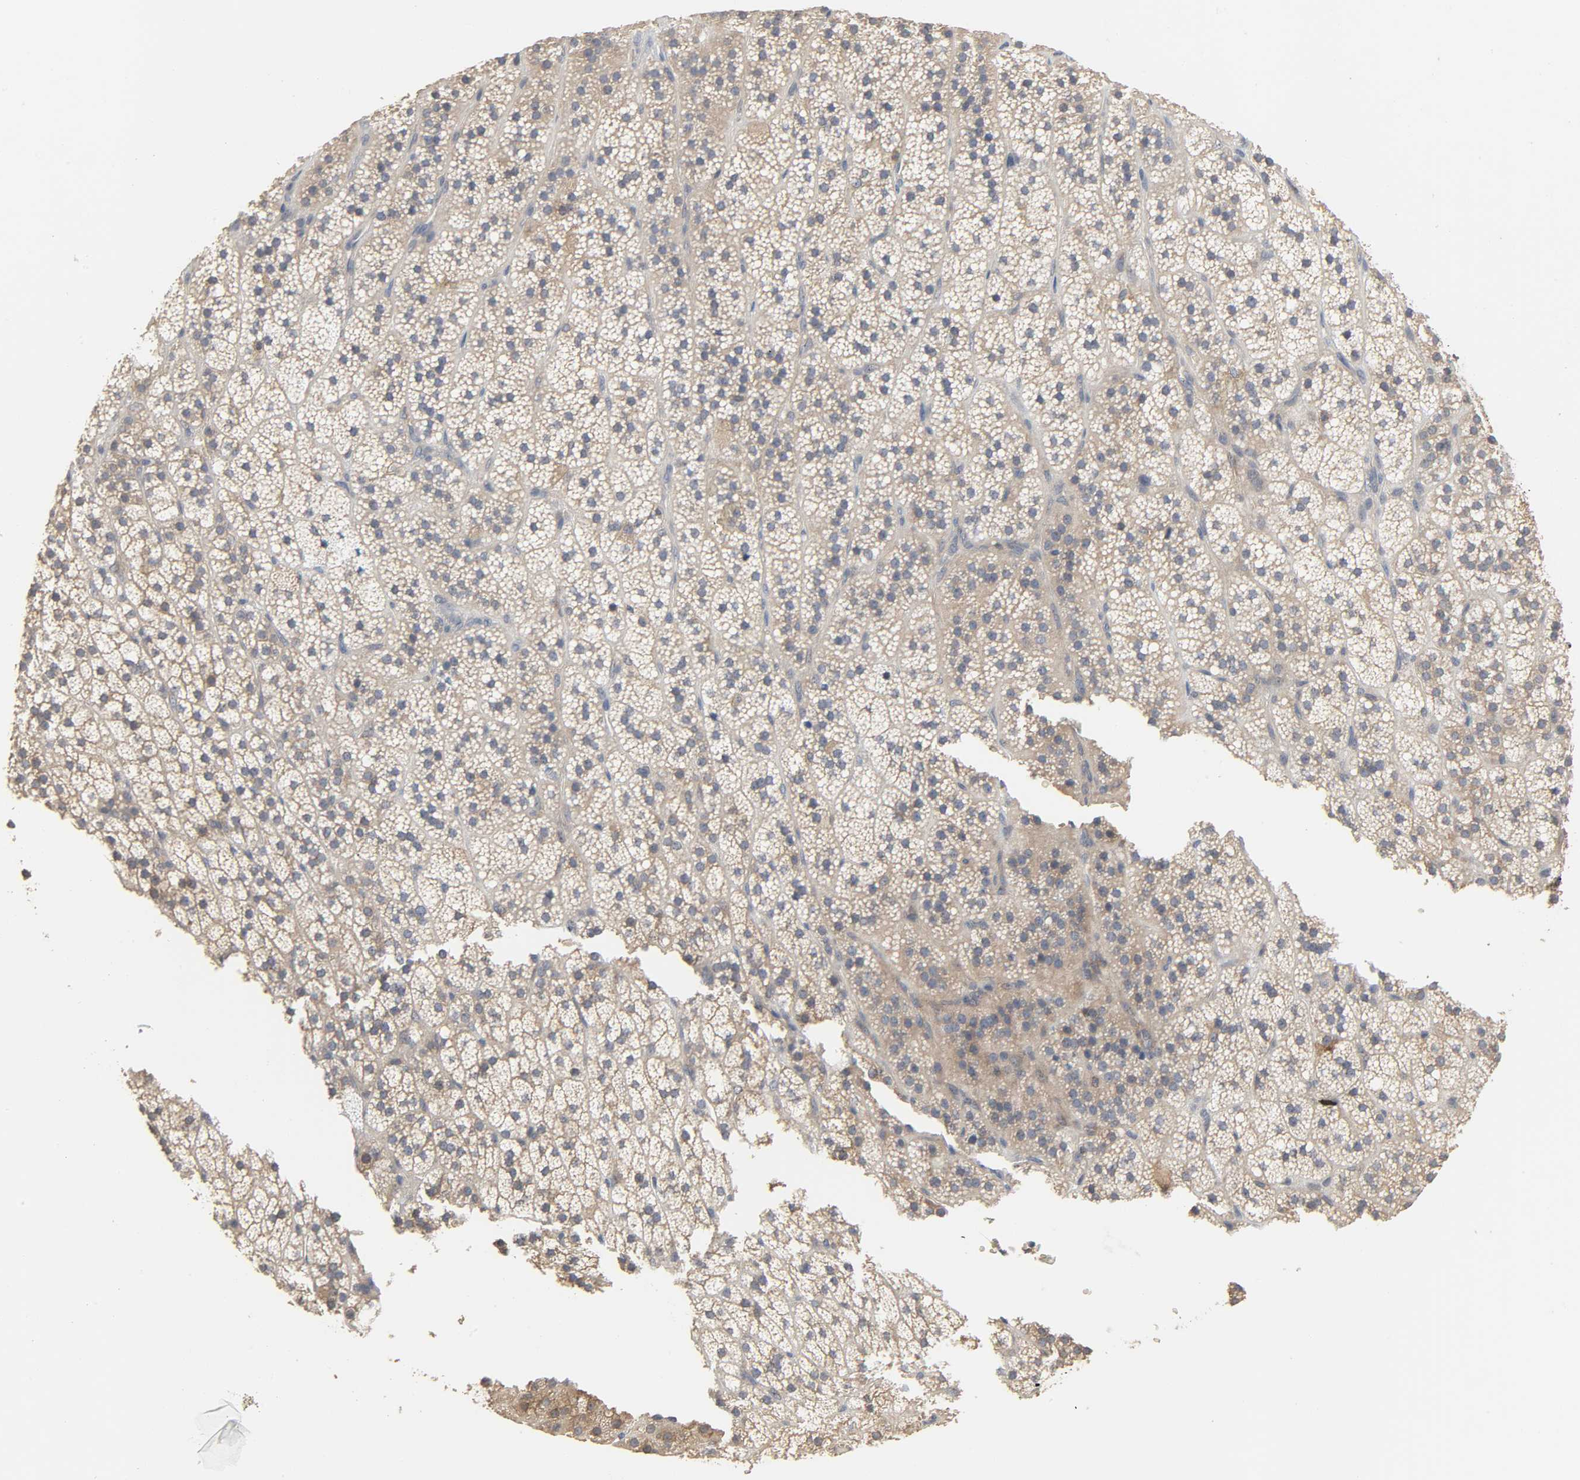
{"staining": {"intensity": "moderate", "quantity": ">75%", "location": "cytoplasmic/membranous"}, "tissue": "adrenal gland", "cell_type": "Glandular cells", "image_type": "normal", "snomed": [{"axis": "morphology", "description": "Normal tissue, NOS"}, {"axis": "topography", "description": "Adrenal gland"}], "caption": "A brown stain highlights moderate cytoplasmic/membranous positivity of a protein in glandular cells of benign adrenal gland. The staining is performed using DAB (3,3'-diaminobenzidine) brown chromogen to label protein expression. The nuclei are counter-stained blue using hematoxylin.", "gene": "PLEKHA2", "patient": {"sex": "male", "age": 35}}